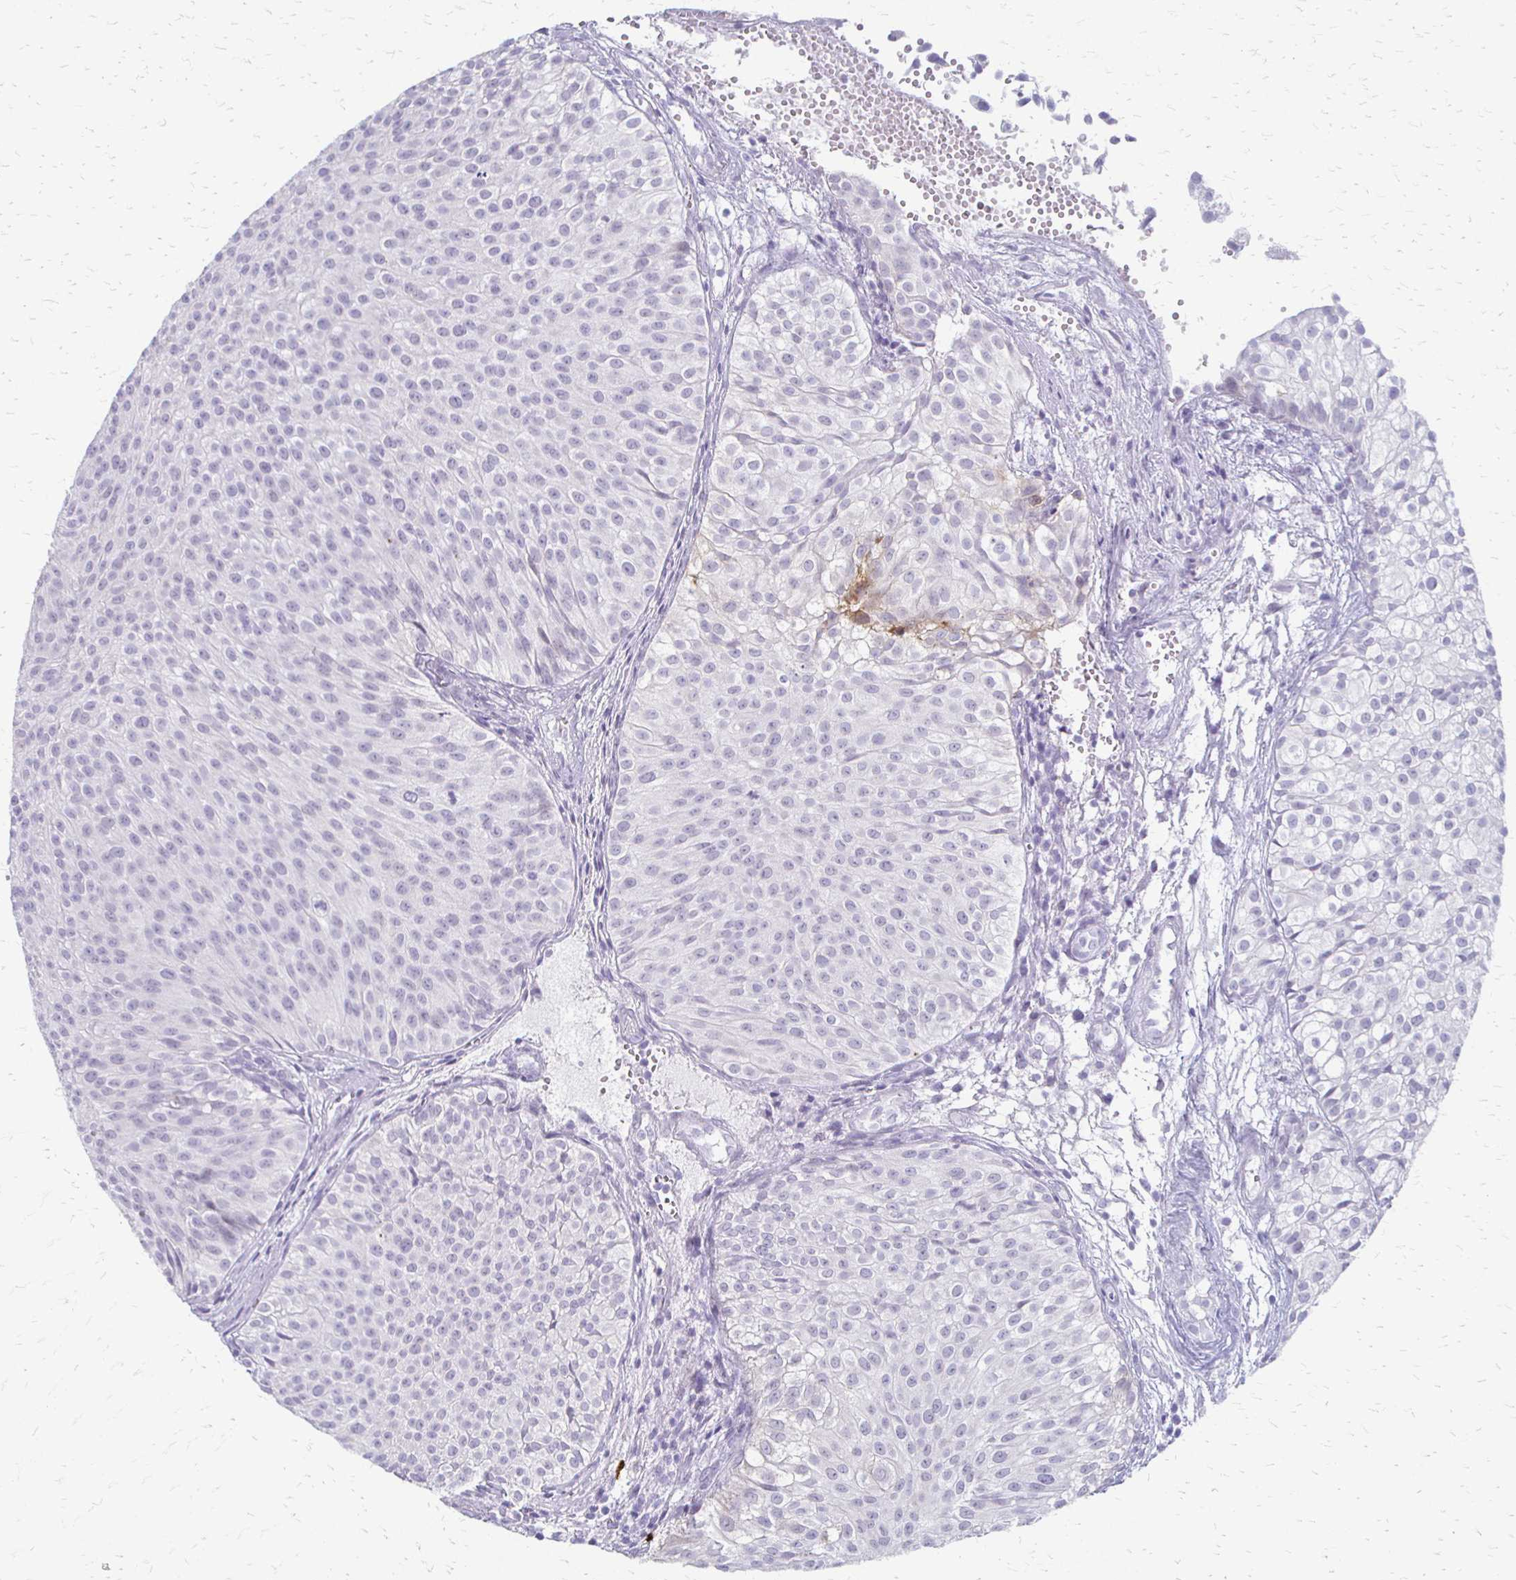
{"staining": {"intensity": "negative", "quantity": "none", "location": "none"}, "tissue": "urothelial cancer", "cell_type": "Tumor cells", "image_type": "cancer", "snomed": [{"axis": "morphology", "description": "Urothelial carcinoma, Low grade"}, {"axis": "topography", "description": "Urinary bladder"}], "caption": "IHC image of neoplastic tissue: urothelial cancer stained with DAB shows no significant protein positivity in tumor cells.", "gene": "ACP5", "patient": {"sex": "male", "age": 70}}